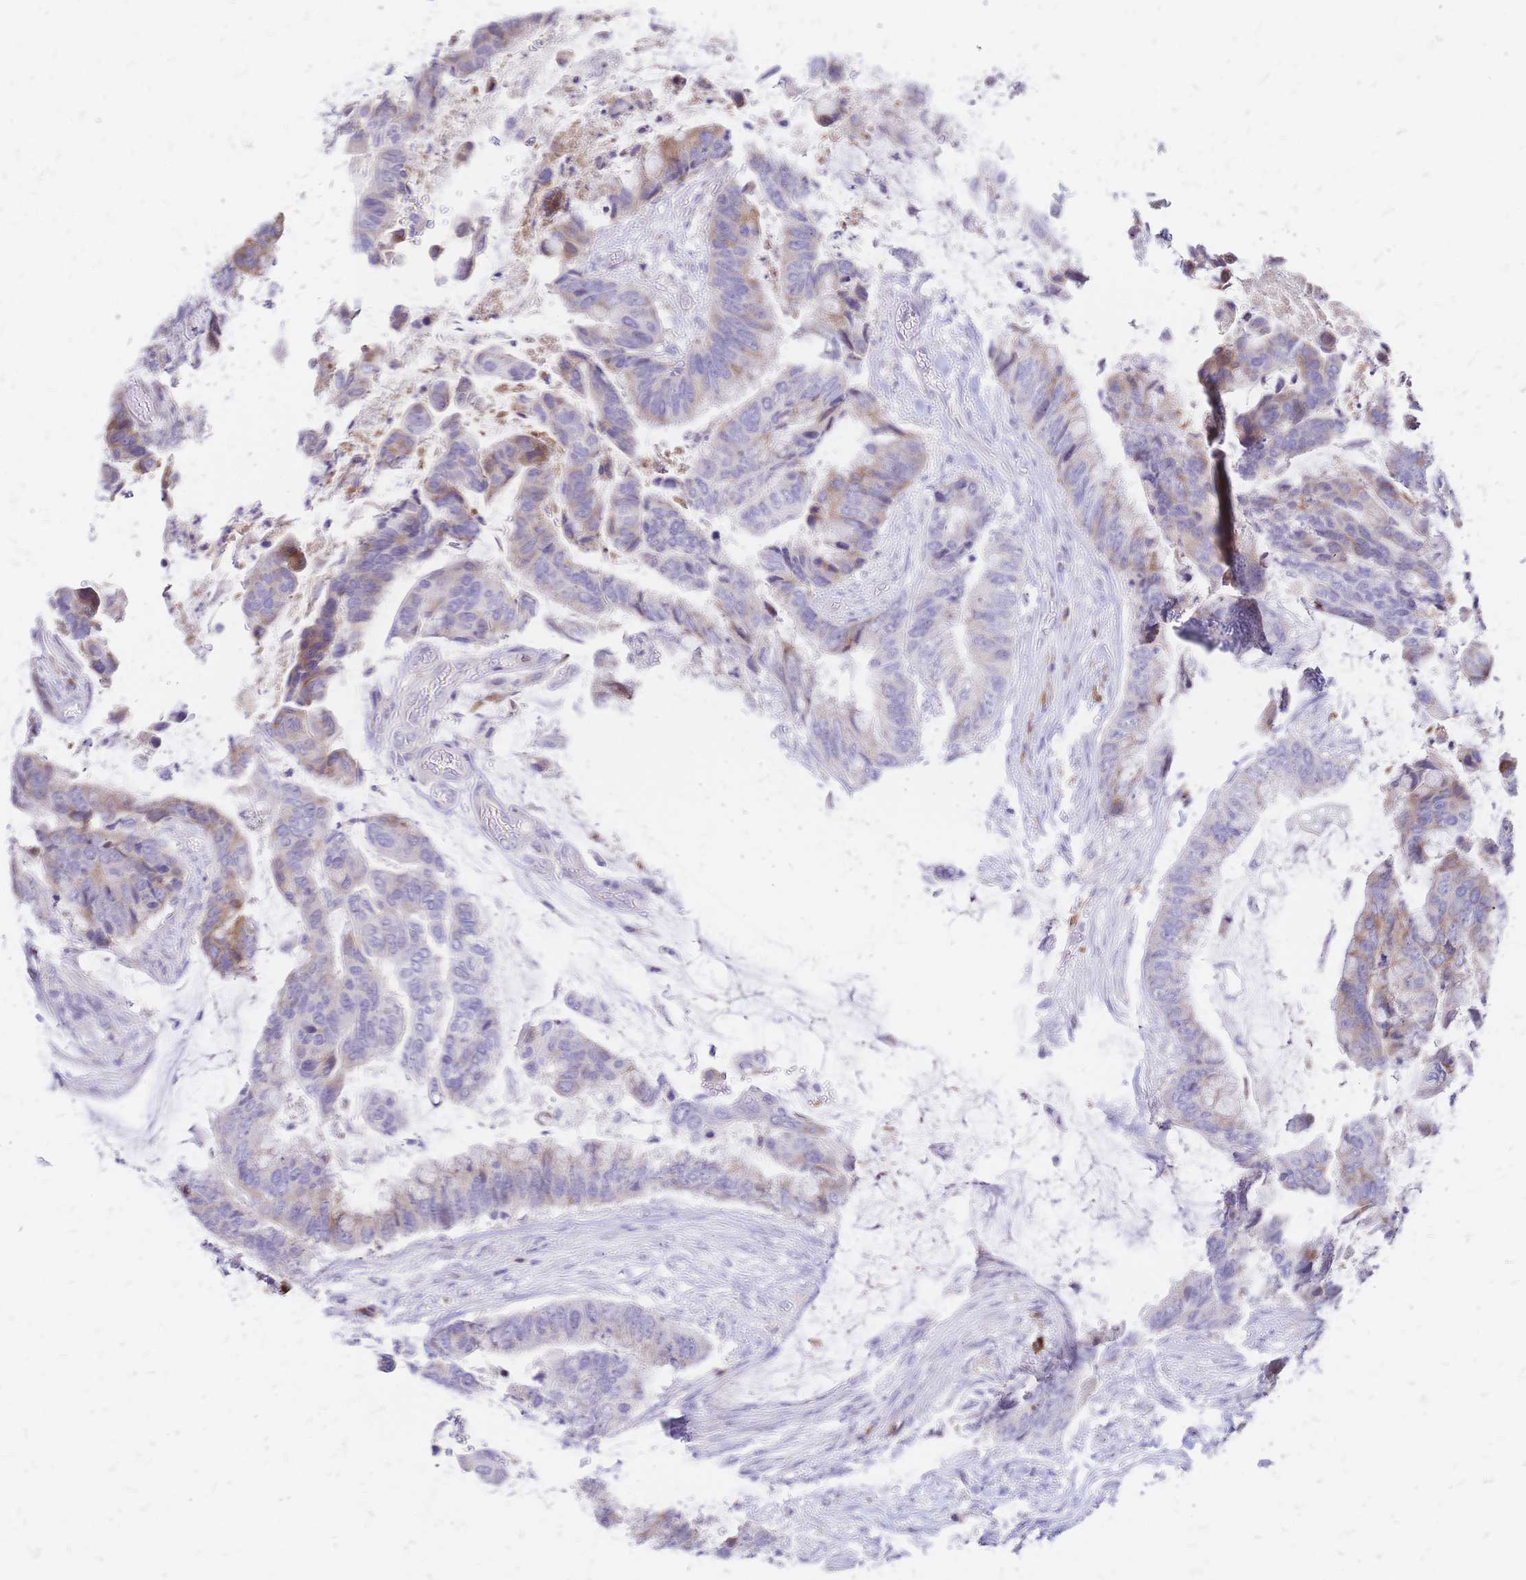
{"staining": {"intensity": "moderate", "quantity": "<25%", "location": "cytoplasmic/membranous"}, "tissue": "colorectal cancer", "cell_type": "Tumor cells", "image_type": "cancer", "snomed": [{"axis": "morphology", "description": "Adenocarcinoma, NOS"}, {"axis": "topography", "description": "Rectum"}], "caption": "Protein staining displays moderate cytoplasmic/membranous expression in about <25% of tumor cells in colorectal cancer.", "gene": "IL2RA", "patient": {"sex": "female", "age": 59}}